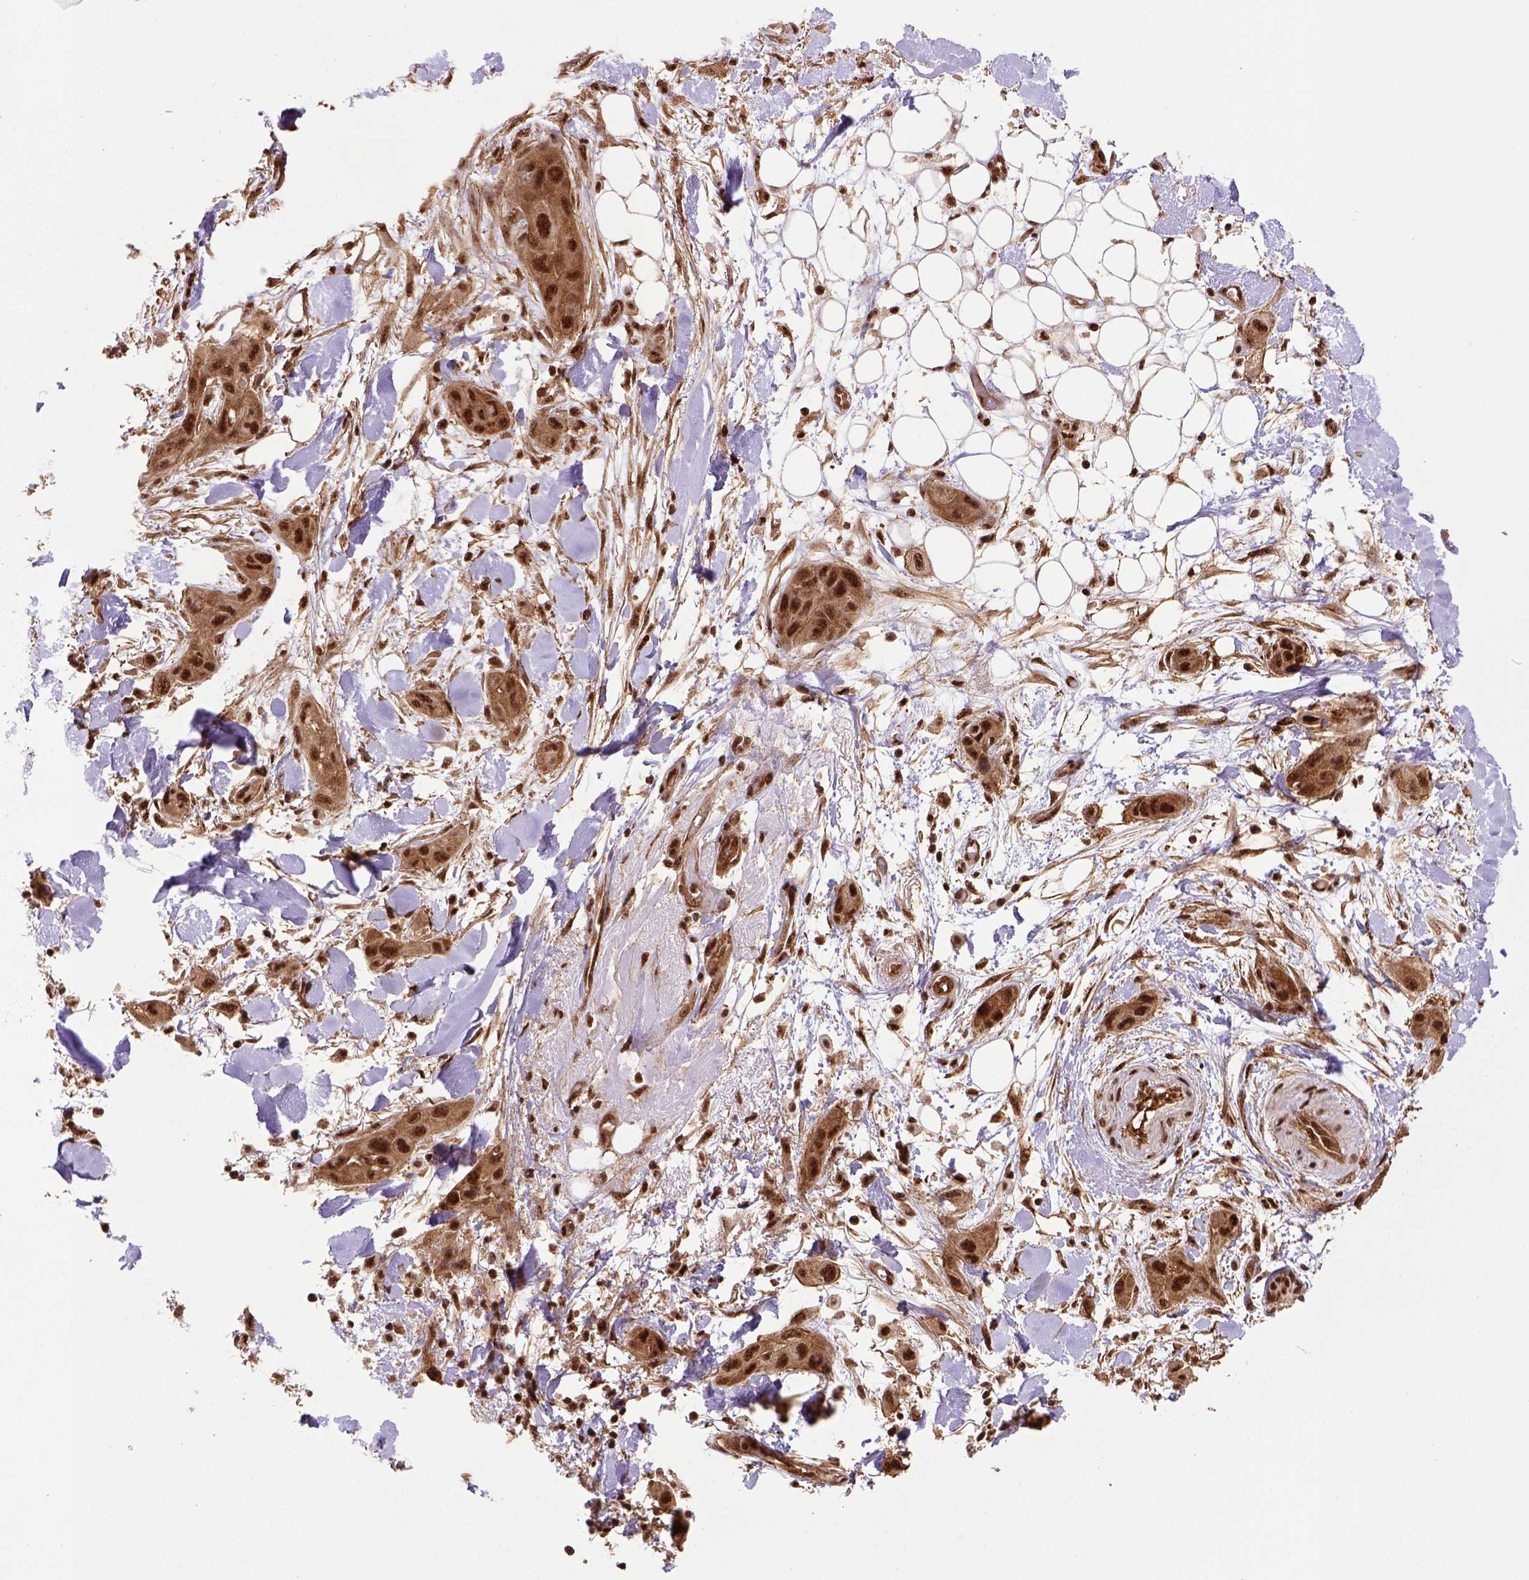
{"staining": {"intensity": "strong", "quantity": ">75%", "location": "nuclear"}, "tissue": "skin cancer", "cell_type": "Tumor cells", "image_type": "cancer", "snomed": [{"axis": "morphology", "description": "Squamous cell carcinoma, NOS"}, {"axis": "topography", "description": "Skin"}], "caption": "High-power microscopy captured an immunohistochemistry (IHC) micrograph of skin cancer (squamous cell carcinoma), revealing strong nuclear positivity in approximately >75% of tumor cells.", "gene": "PPIG", "patient": {"sex": "male", "age": 79}}